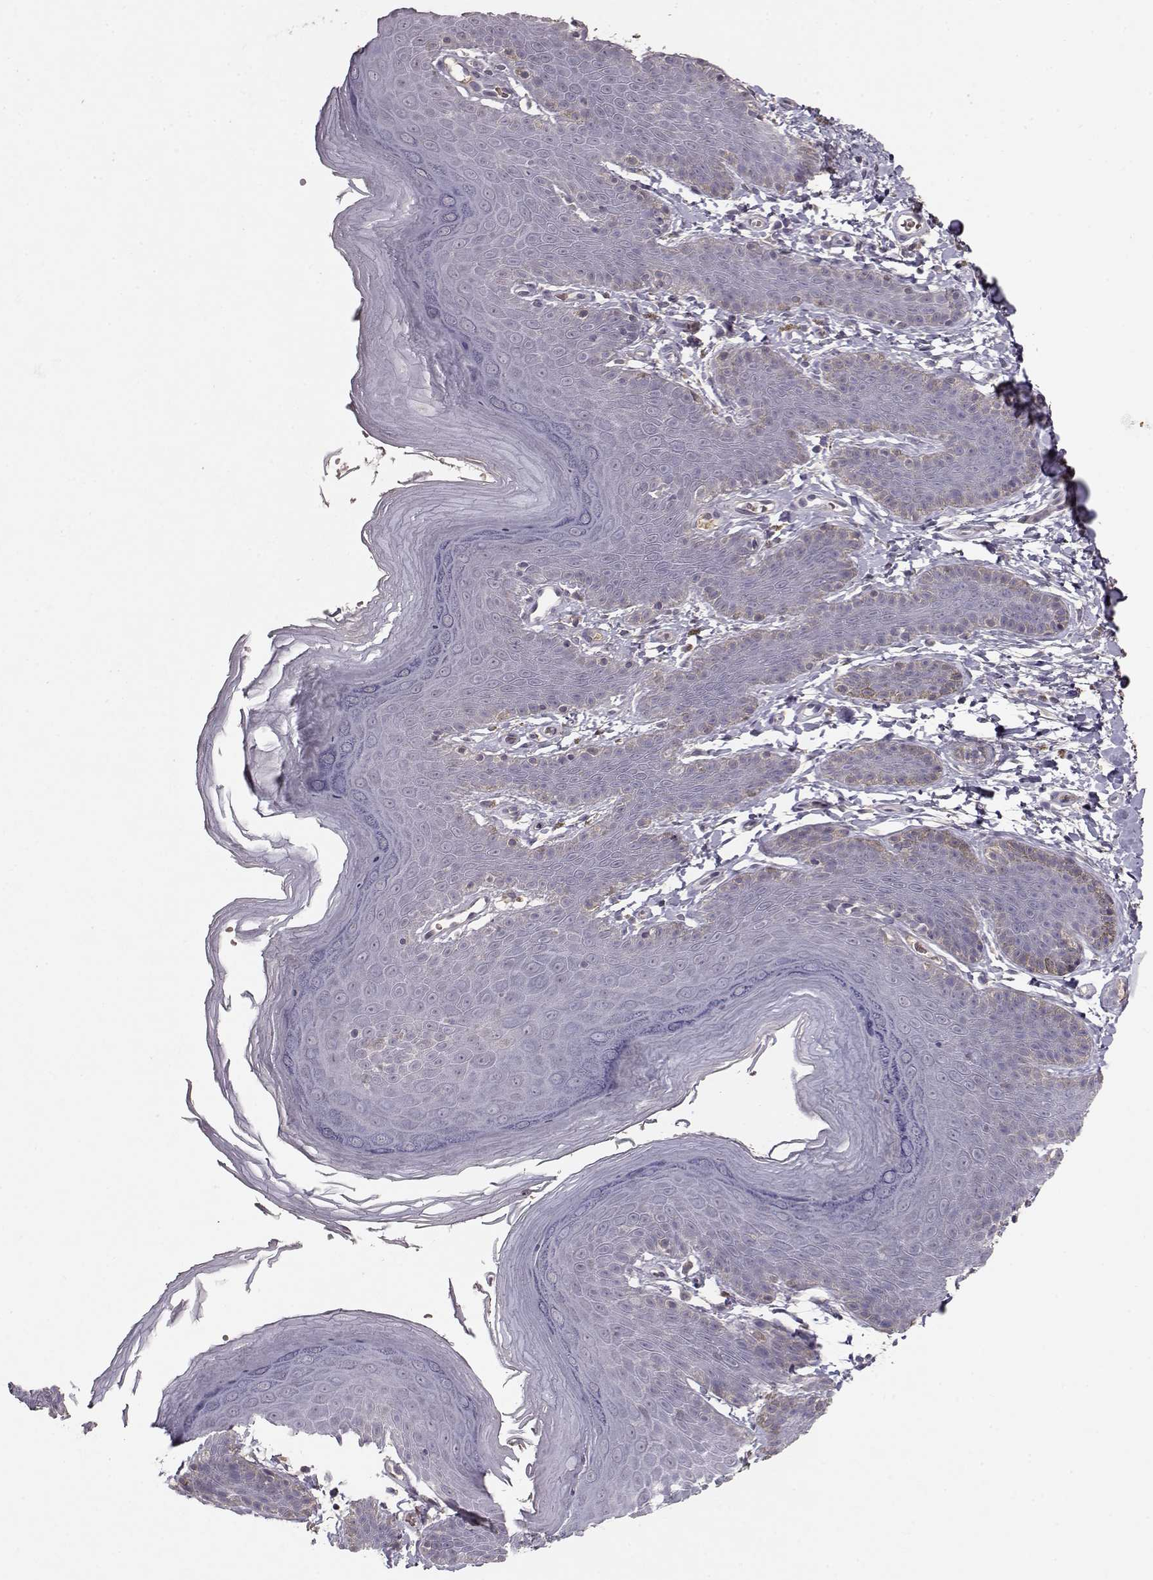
{"staining": {"intensity": "negative", "quantity": "none", "location": "none"}, "tissue": "skin", "cell_type": "Epidermal cells", "image_type": "normal", "snomed": [{"axis": "morphology", "description": "Normal tissue, NOS"}, {"axis": "topography", "description": "Anal"}], "caption": "The immunohistochemistry (IHC) photomicrograph has no significant staining in epidermal cells of skin. (Brightfield microscopy of DAB immunohistochemistry at high magnification).", "gene": "PMCH", "patient": {"sex": "male", "age": 53}}